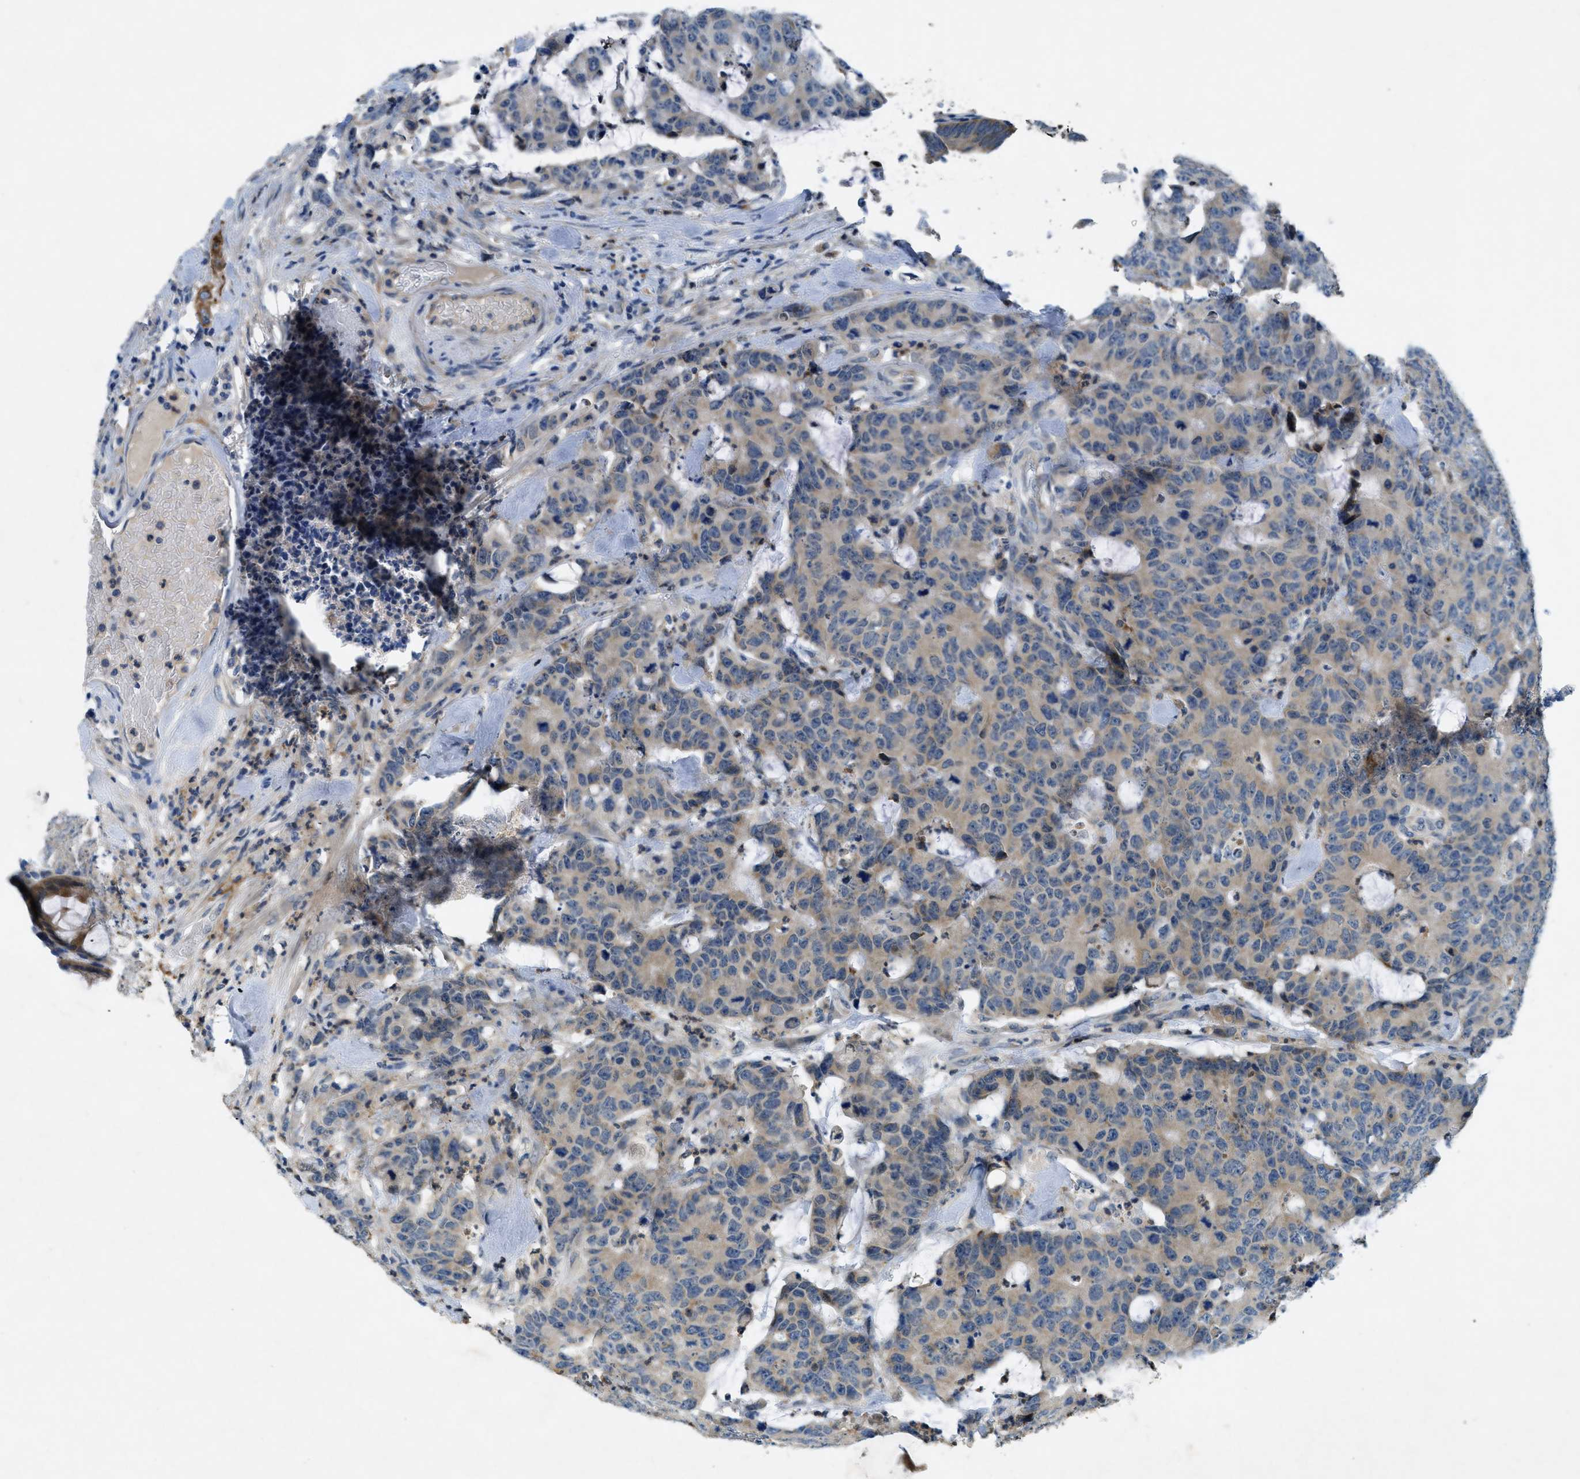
{"staining": {"intensity": "weak", "quantity": "25%-75%", "location": "cytoplasmic/membranous"}, "tissue": "colorectal cancer", "cell_type": "Tumor cells", "image_type": "cancer", "snomed": [{"axis": "morphology", "description": "Adenocarcinoma, NOS"}, {"axis": "topography", "description": "Colon"}], "caption": "About 25%-75% of tumor cells in colorectal cancer (adenocarcinoma) exhibit weak cytoplasmic/membranous protein positivity as visualized by brown immunohistochemical staining.", "gene": "SNX14", "patient": {"sex": "female", "age": 86}}